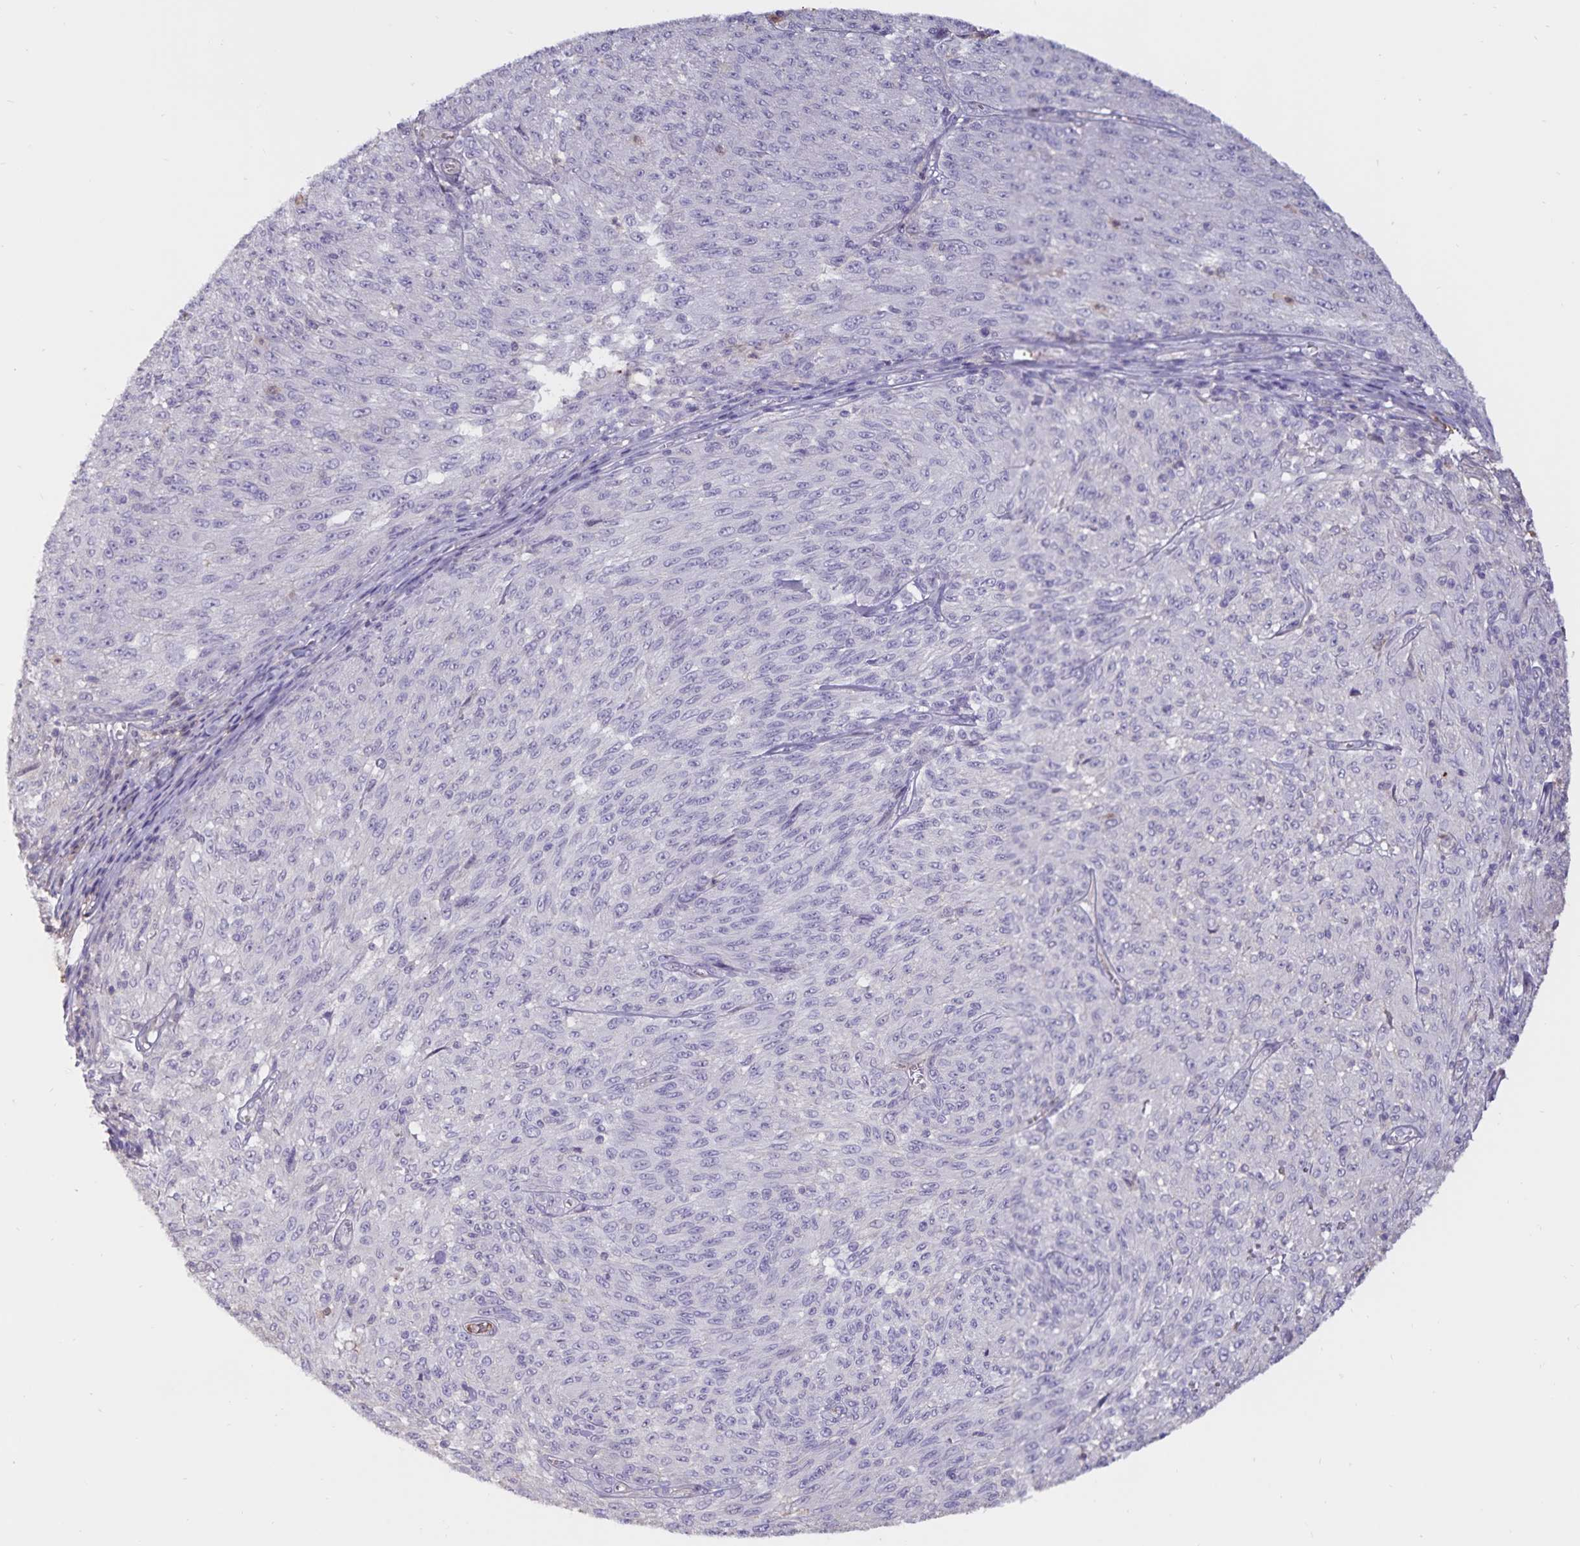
{"staining": {"intensity": "negative", "quantity": "none", "location": "none"}, "tissue": "melanoma", "cell_type": "Tumor cells", "image_type": "cancer", "snomed": [{"axis": "morphology", "description": "Malignant melanoma, NOS"}, {"axis": "topography", "description": "Skin"}], "caption": "Tumor cells are negative for protein expression in human malignant melanoma.", "gene": "FGG", "patient": {"sex": "male", "age": 85}}